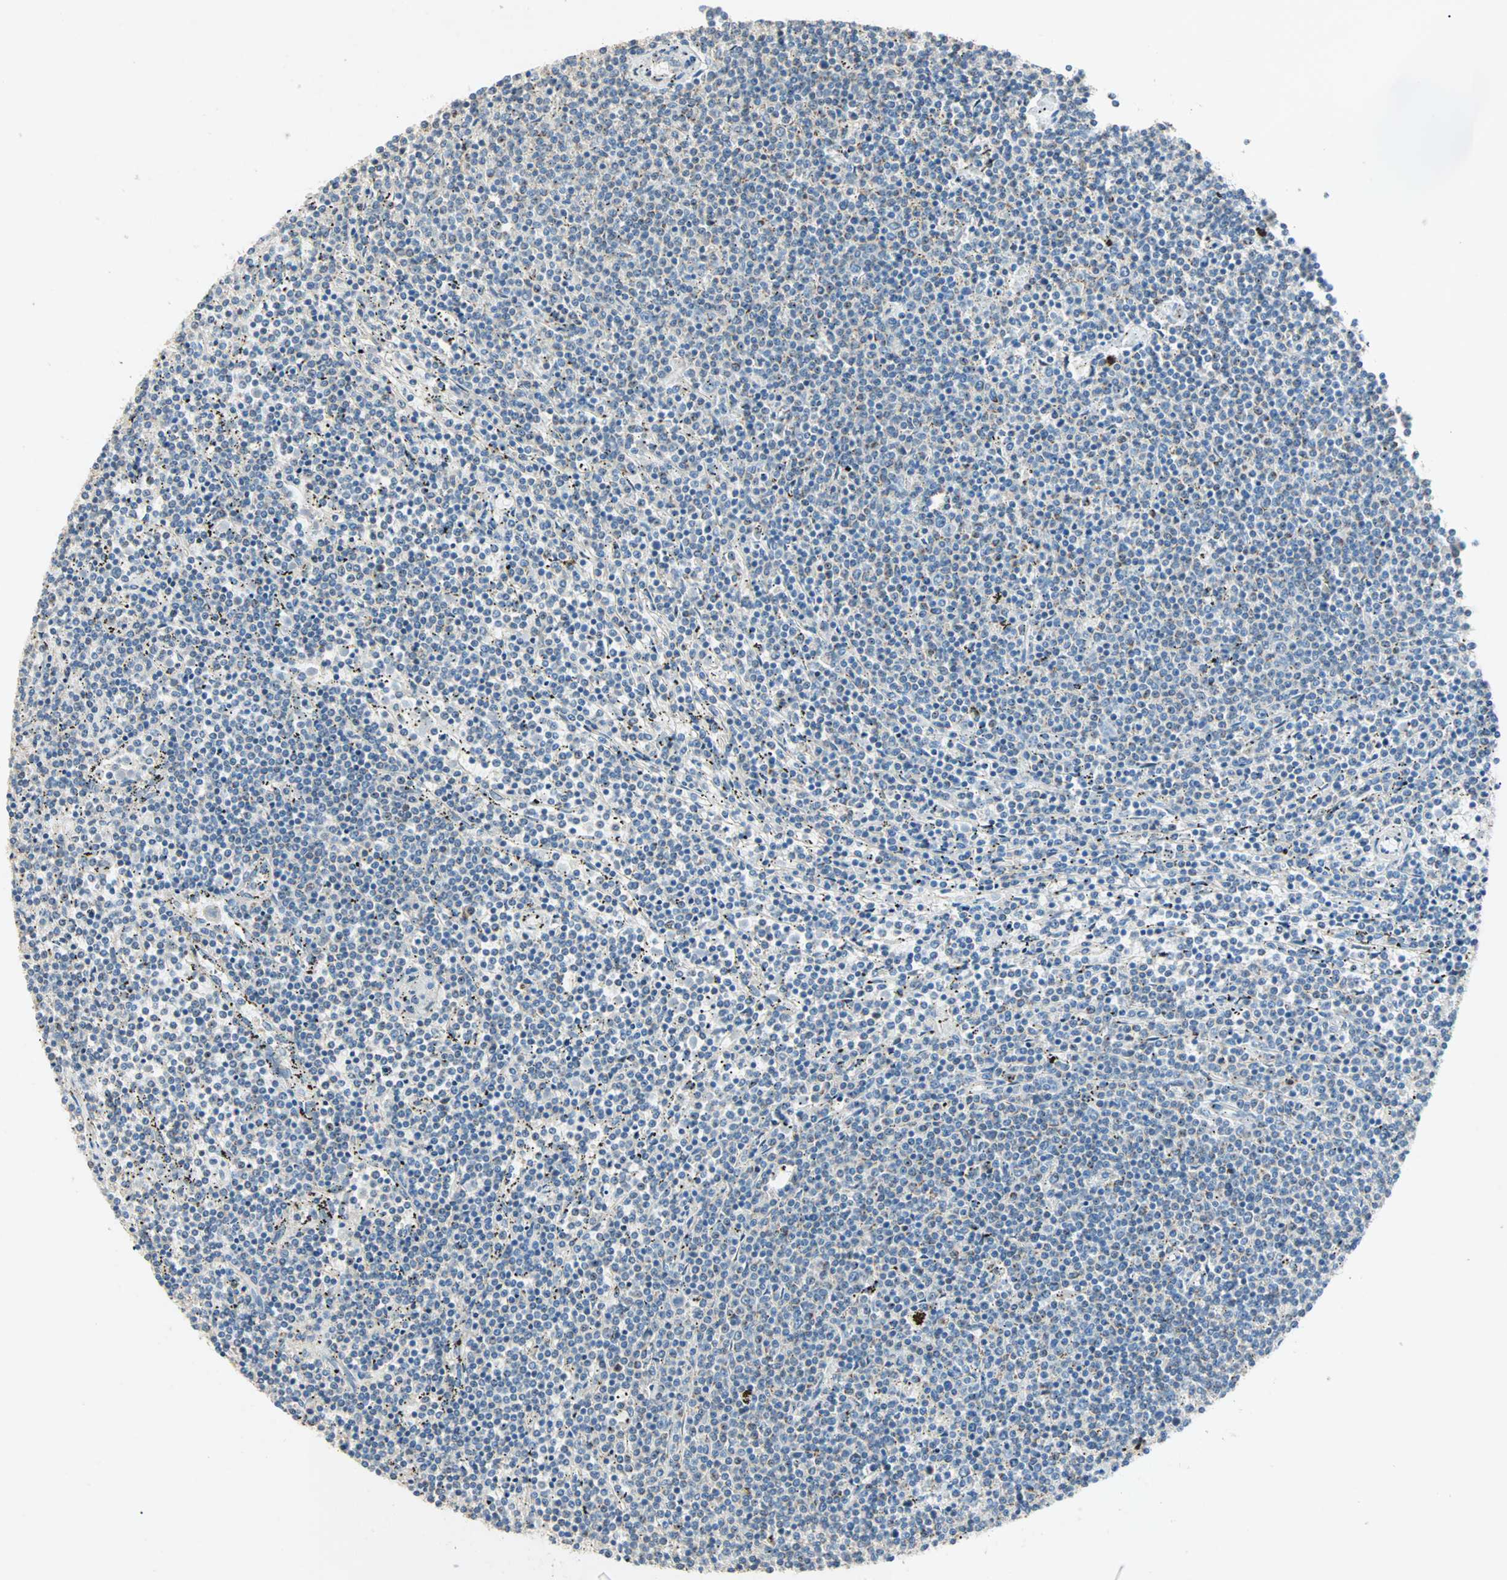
{"staining": {"intensity": "negative", "quantity": "none", "location": "none"}, "tissue": "lymphoma", "cell_type": "Tumor cells", "image_type": "cancer", "snomed": [{"axis": "morphology", "description": "Malignant lymphoma, non-Hodgkin's type, Low grade"}, {"axis": "topography", "description": "Spleen"}], "caption": "Immunohistochemistry image of neoplastic tissue: human malignant lymphoma, non-Hodgkin's type (low-grade) stained with DAB demonstrates no significant protein staining in tumor cells.", "gene": "ACVRL1", "patient": {"sex": "female", "age": 50}}